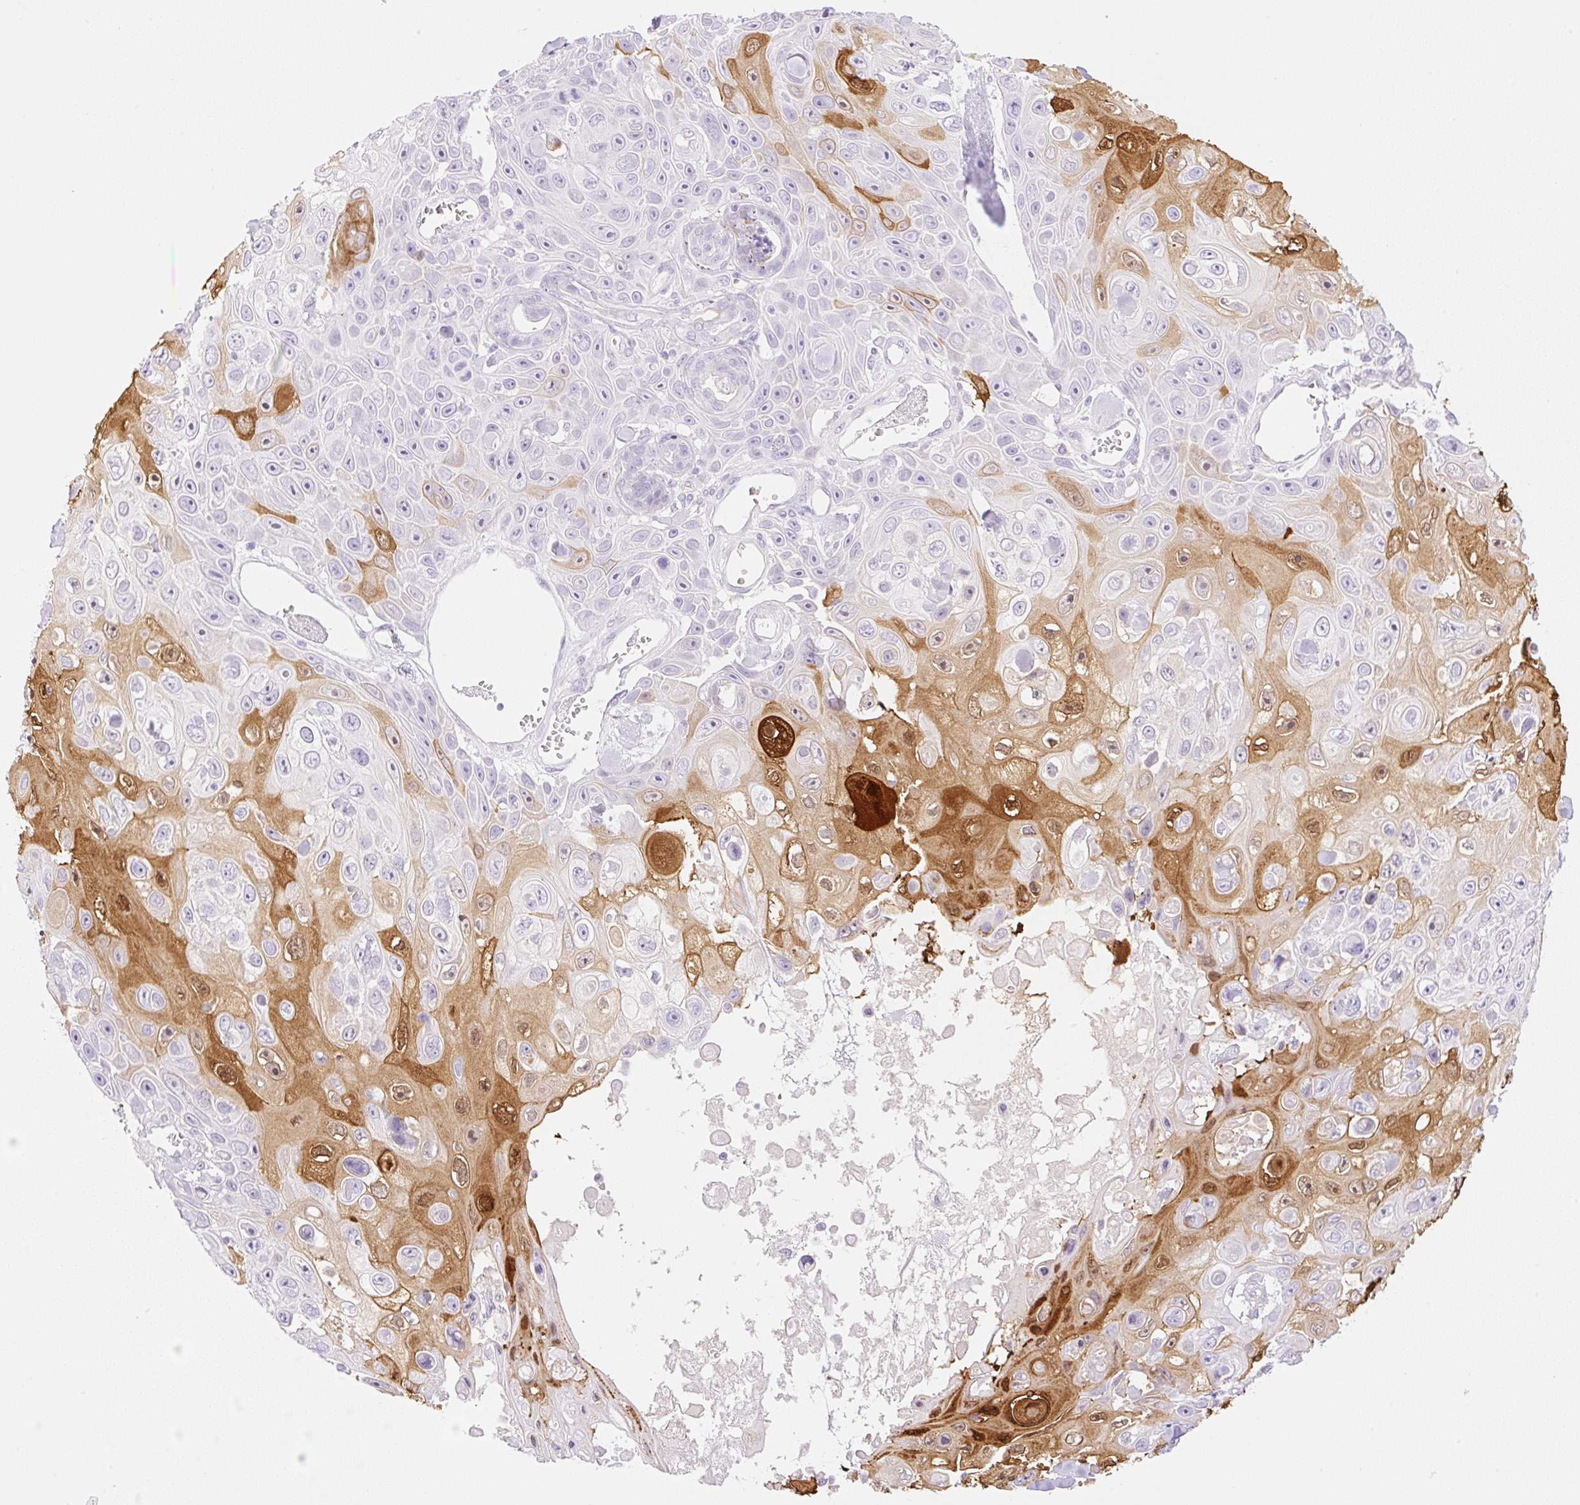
{"staining": {"intensity": "strong", "quantity": "<25%", "location": "cytoplasmic/membranous,nuclear"}, "tissue": "skin cancer", "cell_type": "Tumor cells", "image_type": "cancer", "snomed": [{"axis": "morphology", "description": "Squamous cell carcinoma, NOS"}, {"axis": "topography", "description": "Skin"}], "caption": "A brown stain highlights strong cytoplasmic/membranous and nuclear staining of a protein in skin squamous cell carcinoma tumor cells. (DAB (3,3'-diaminobenzidine) IHC with brightfield microscopy, high magnification).", "gene": "SPRR4", "patient": {"sex": "male", "age": 82}}